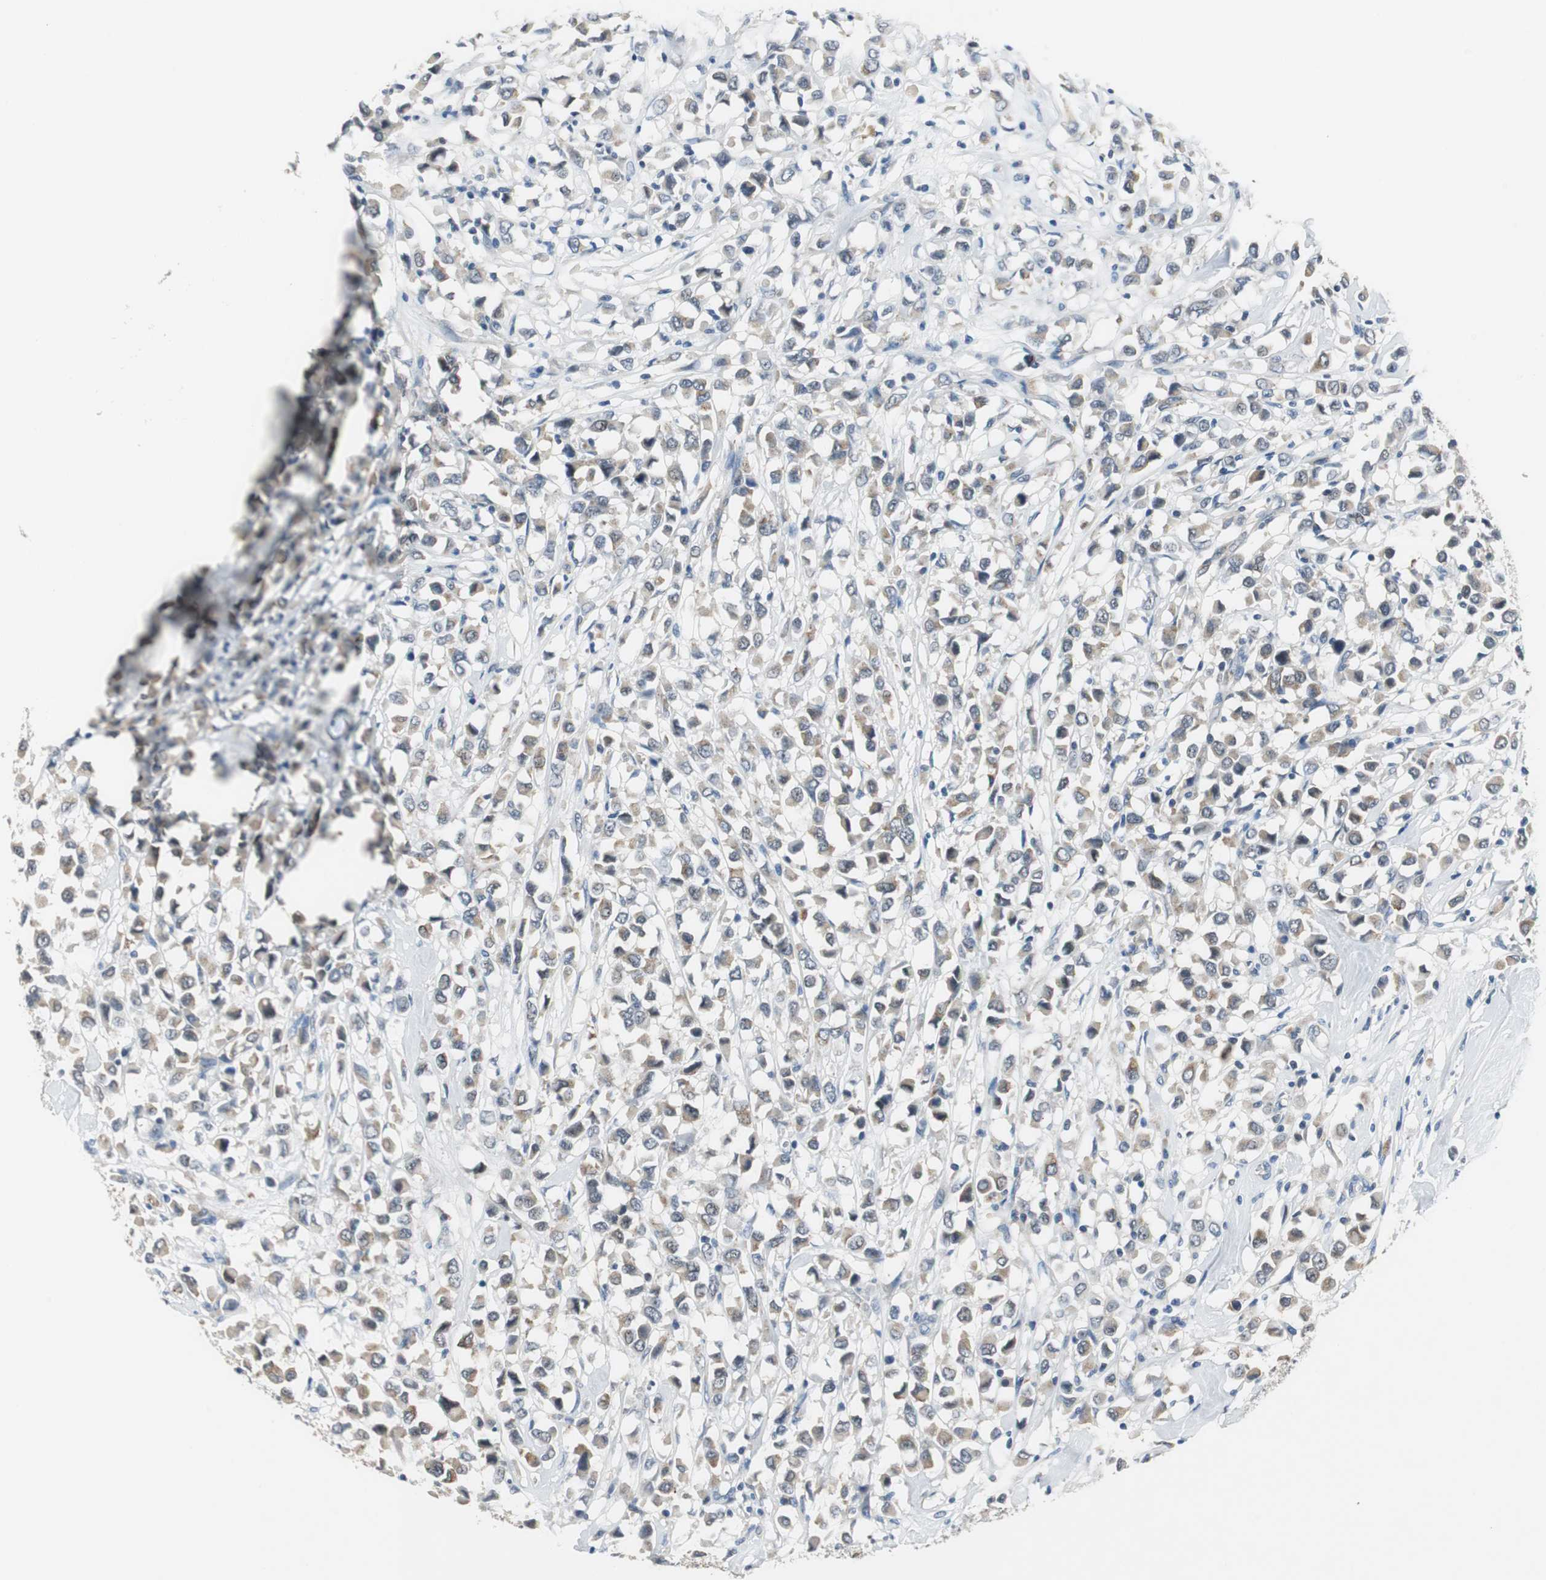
{"staining": {"intensity": "moderate", "quantity": ">75%", "location": "cytoplasmic/membranous"}, "tissue": "breast cancer", "cell_type": "Tumor cells", "image_type": "cancer", "snomed": [{"axis": "morphology", "description": "Duct carcinoma"}, {"axis": "topography", "description": "Breast"}], "caption": "About >75% of tumor cells in human breast cancer exhibit moderate cytoplasmic/membranous protein positivity as visualized by brown immunohistochemical staining.", "gene": "PLAA", "patient": {"sex": "female", "age": 61}}